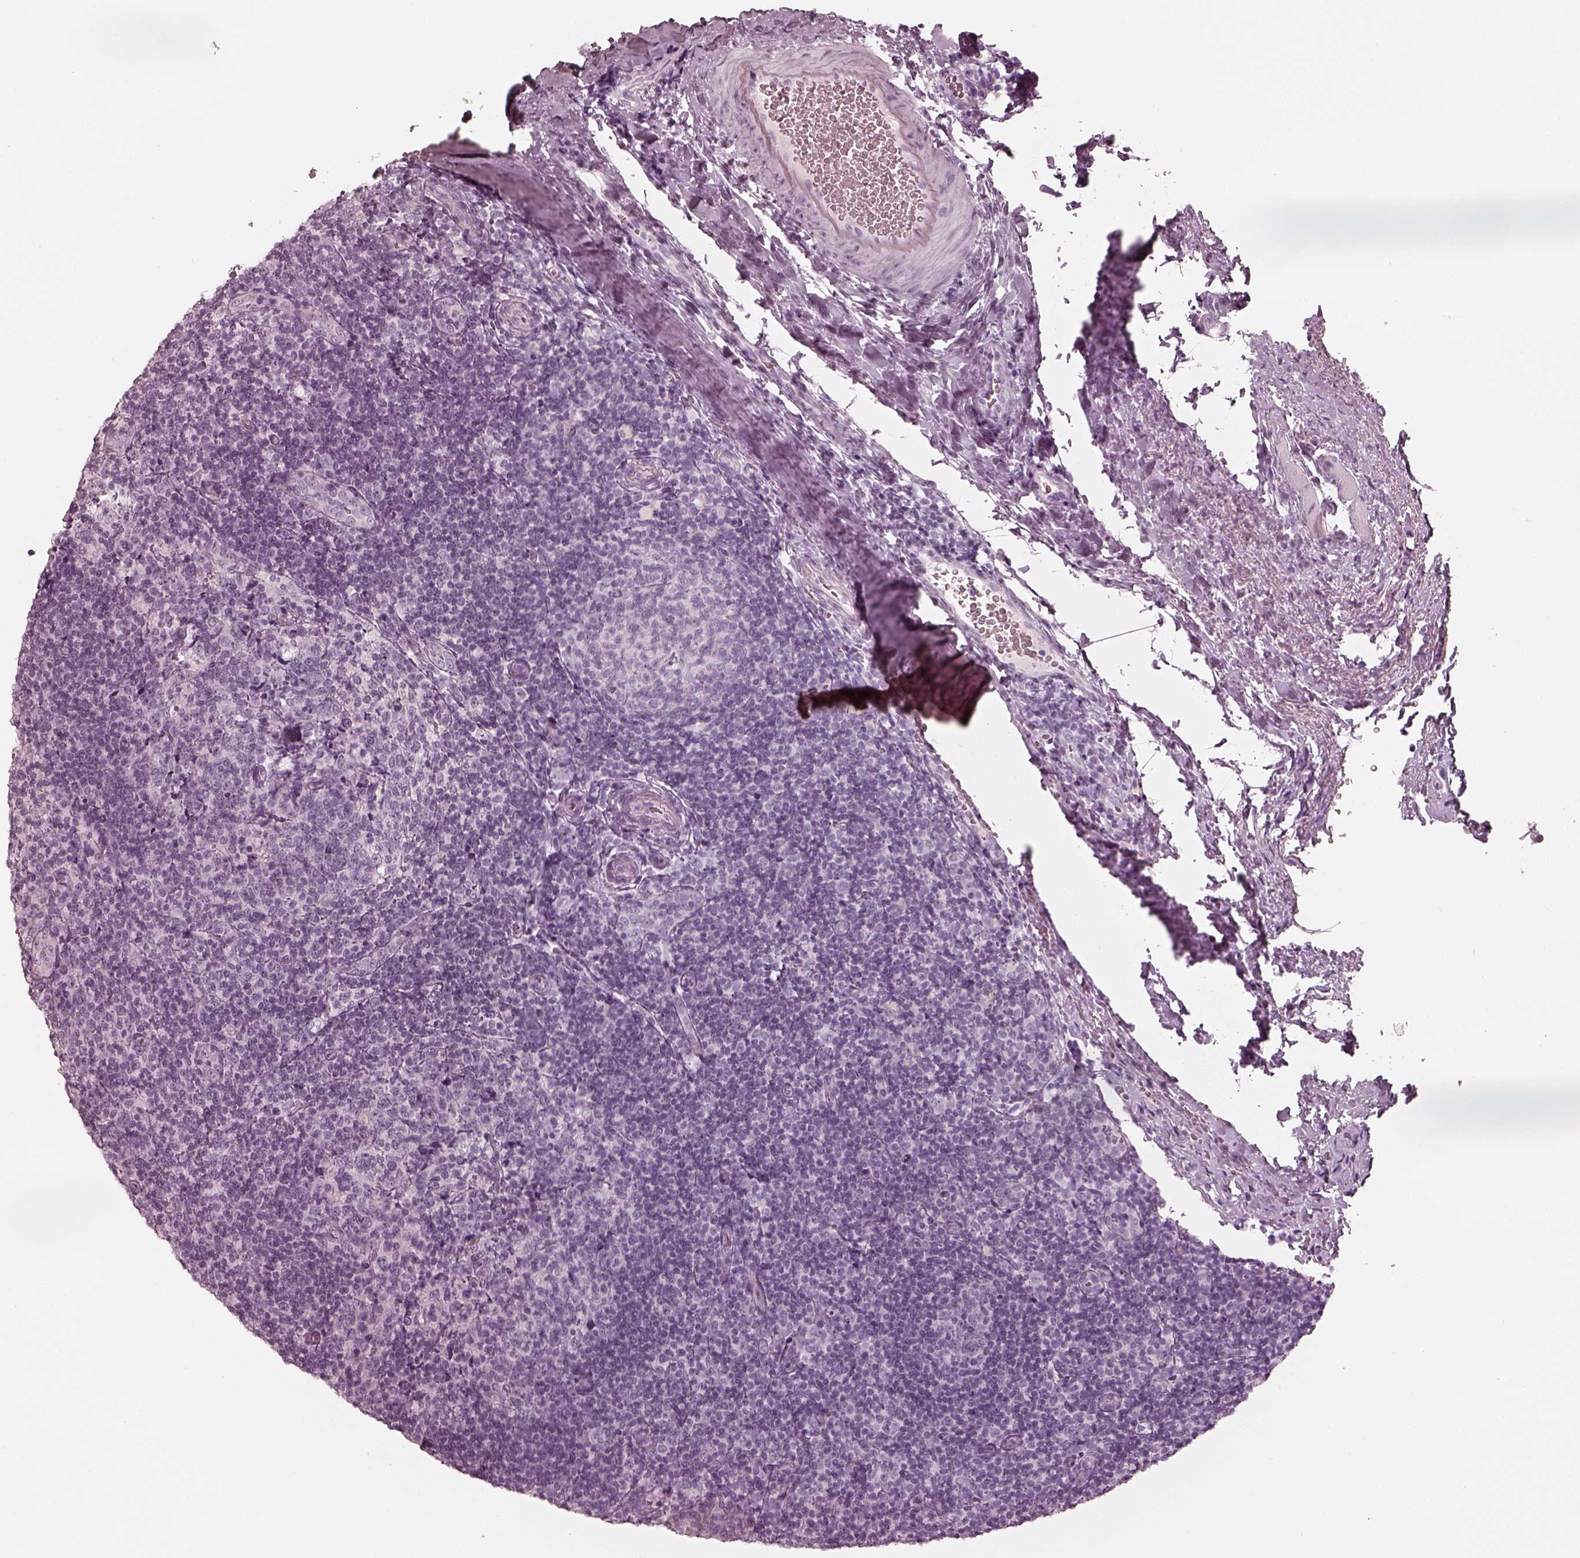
{"staining": {"intensity": "negative", "quantity": "none", "location": "none"}, "tissue": "tonsil", "cell_type": "Germinal center cells", "image_type": "normal", "snomed": [{"axis": "morphology", "description": "Normal tissue, NOS"}, {"axis": "topography", "description": "Tonsil"}], "caption": "Germinal center cells show no significant protein expression in benign tonsil. Nuclei are stained in blue.", "gene": "PON3", "patient": {"sex": "male", "age": 17}}